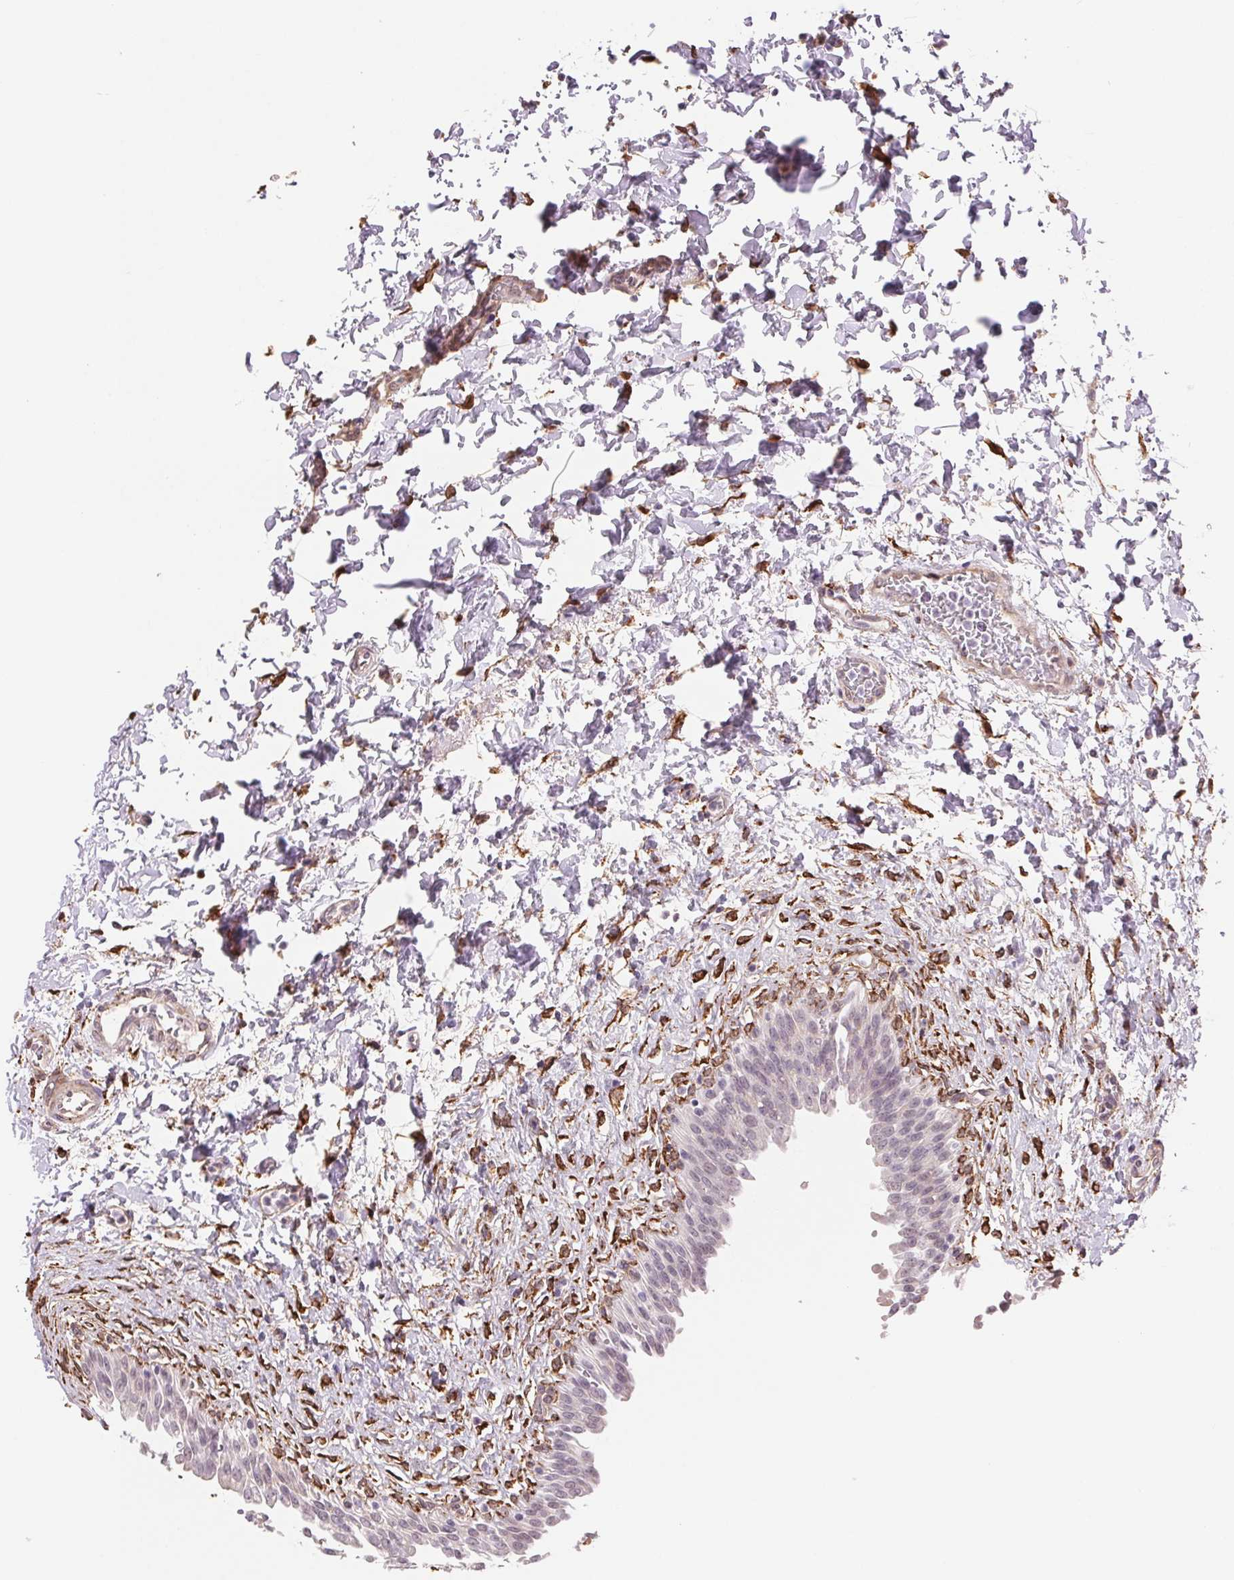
{"staining": {"intensity": "negative", "quantity": "none", "location": "none"}, "tissue": "urinary bladder", "cell_type": "Urothelial cells", "image_type": "normal", "snomed": [{"axis": "morphology", "description": "Normal tissue, NOS"}, {"axis": "topography", "description": "Urinary bladder"}], "caption": "An image of urinary bladder stained for a protein shows no brown staining in urothelial cells. (Immunohistochemistry, brightfield microscopy, high magnification).", "gene": "FKBP10", "patient": {"sex": "male", "age": 37}}